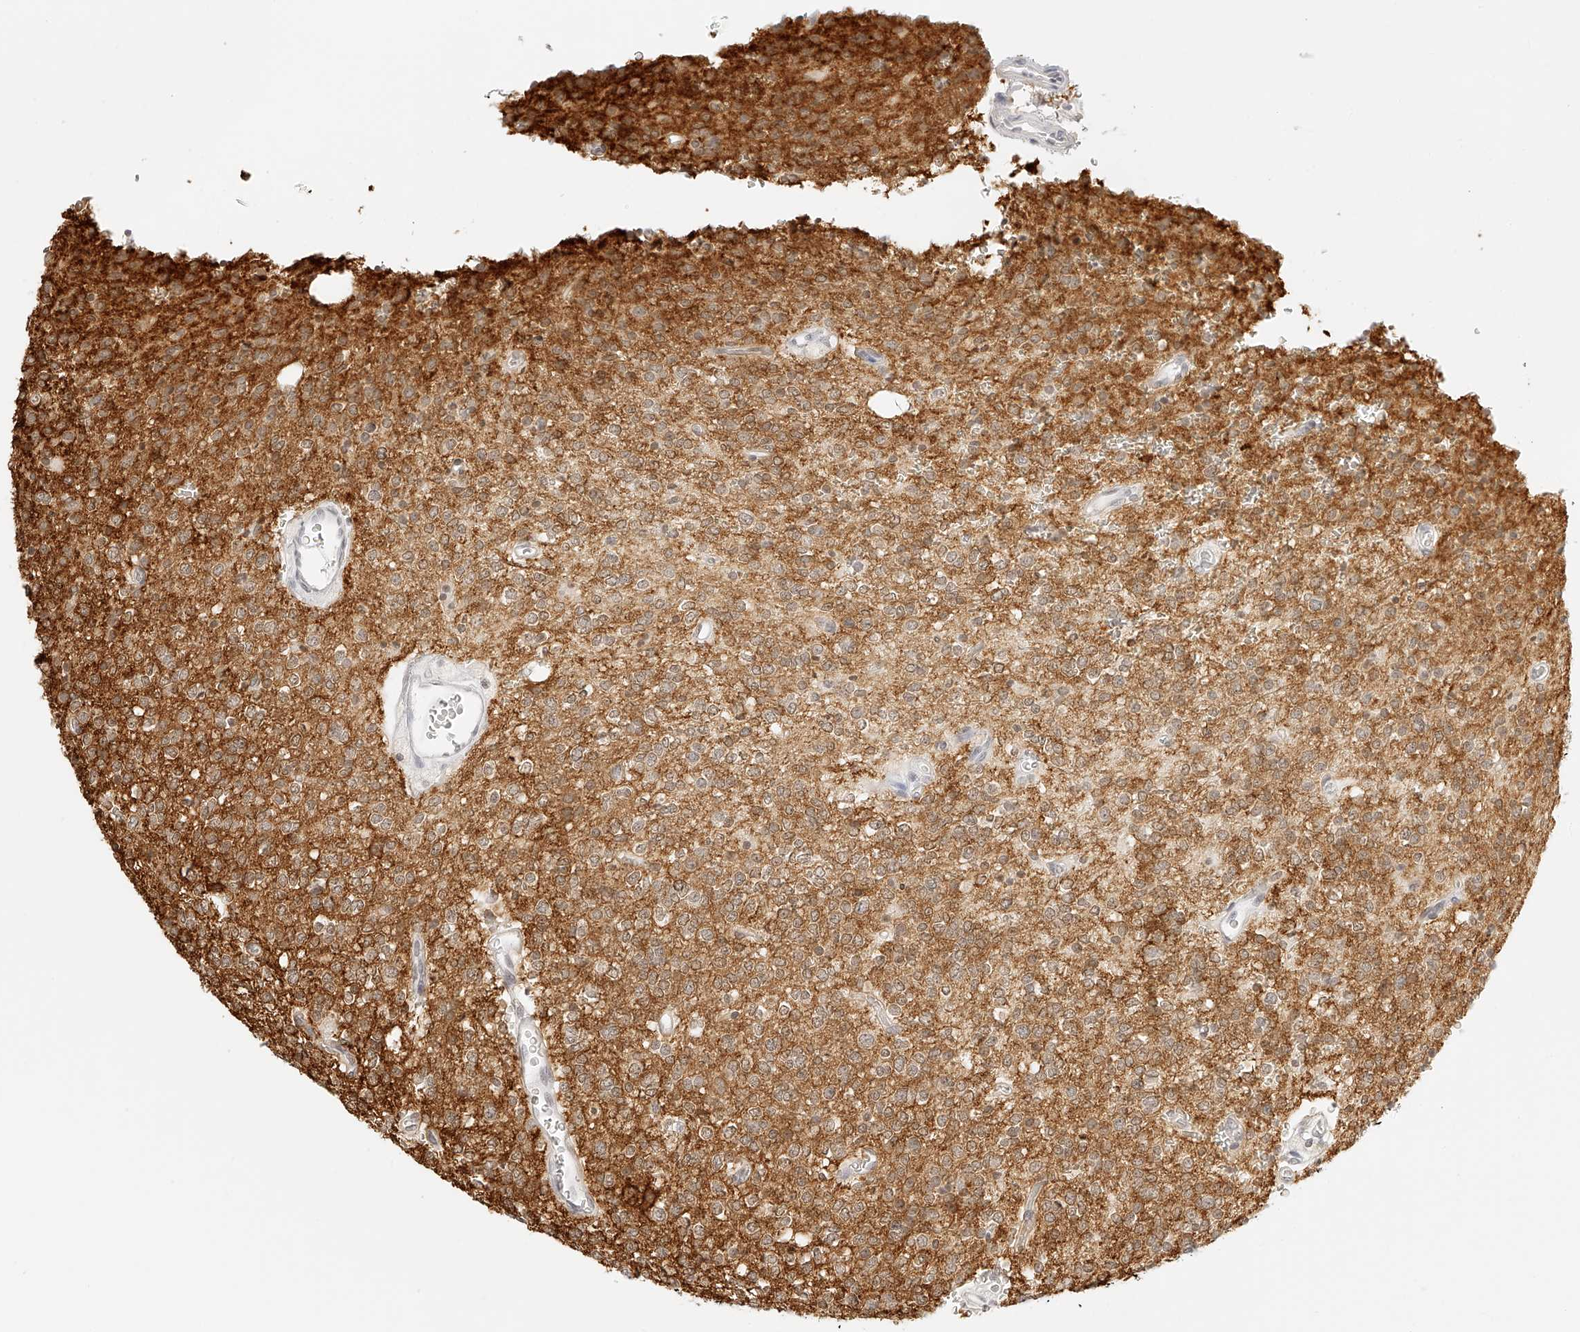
{"staining": {"intensity": "weak", "quantity": "25%-75%", "location": "cytoplasmic/membranous"}, "tissue": "glioma", "cell_type": "Tumor cells", "image_type": "cancer", "snomed": [{"axis": "morphology", "description": "Glioma, malignant, High grade"}, {"axis": "topography", "description": "Brain"}], "caption": "The immunohistochemical stain shows weak cytoplasmic/membranous expression in tumor cells of malignant high-grade glioma tissue.", "gene": "ZFP69", "patient": {"sex": "male", "age": 34}}